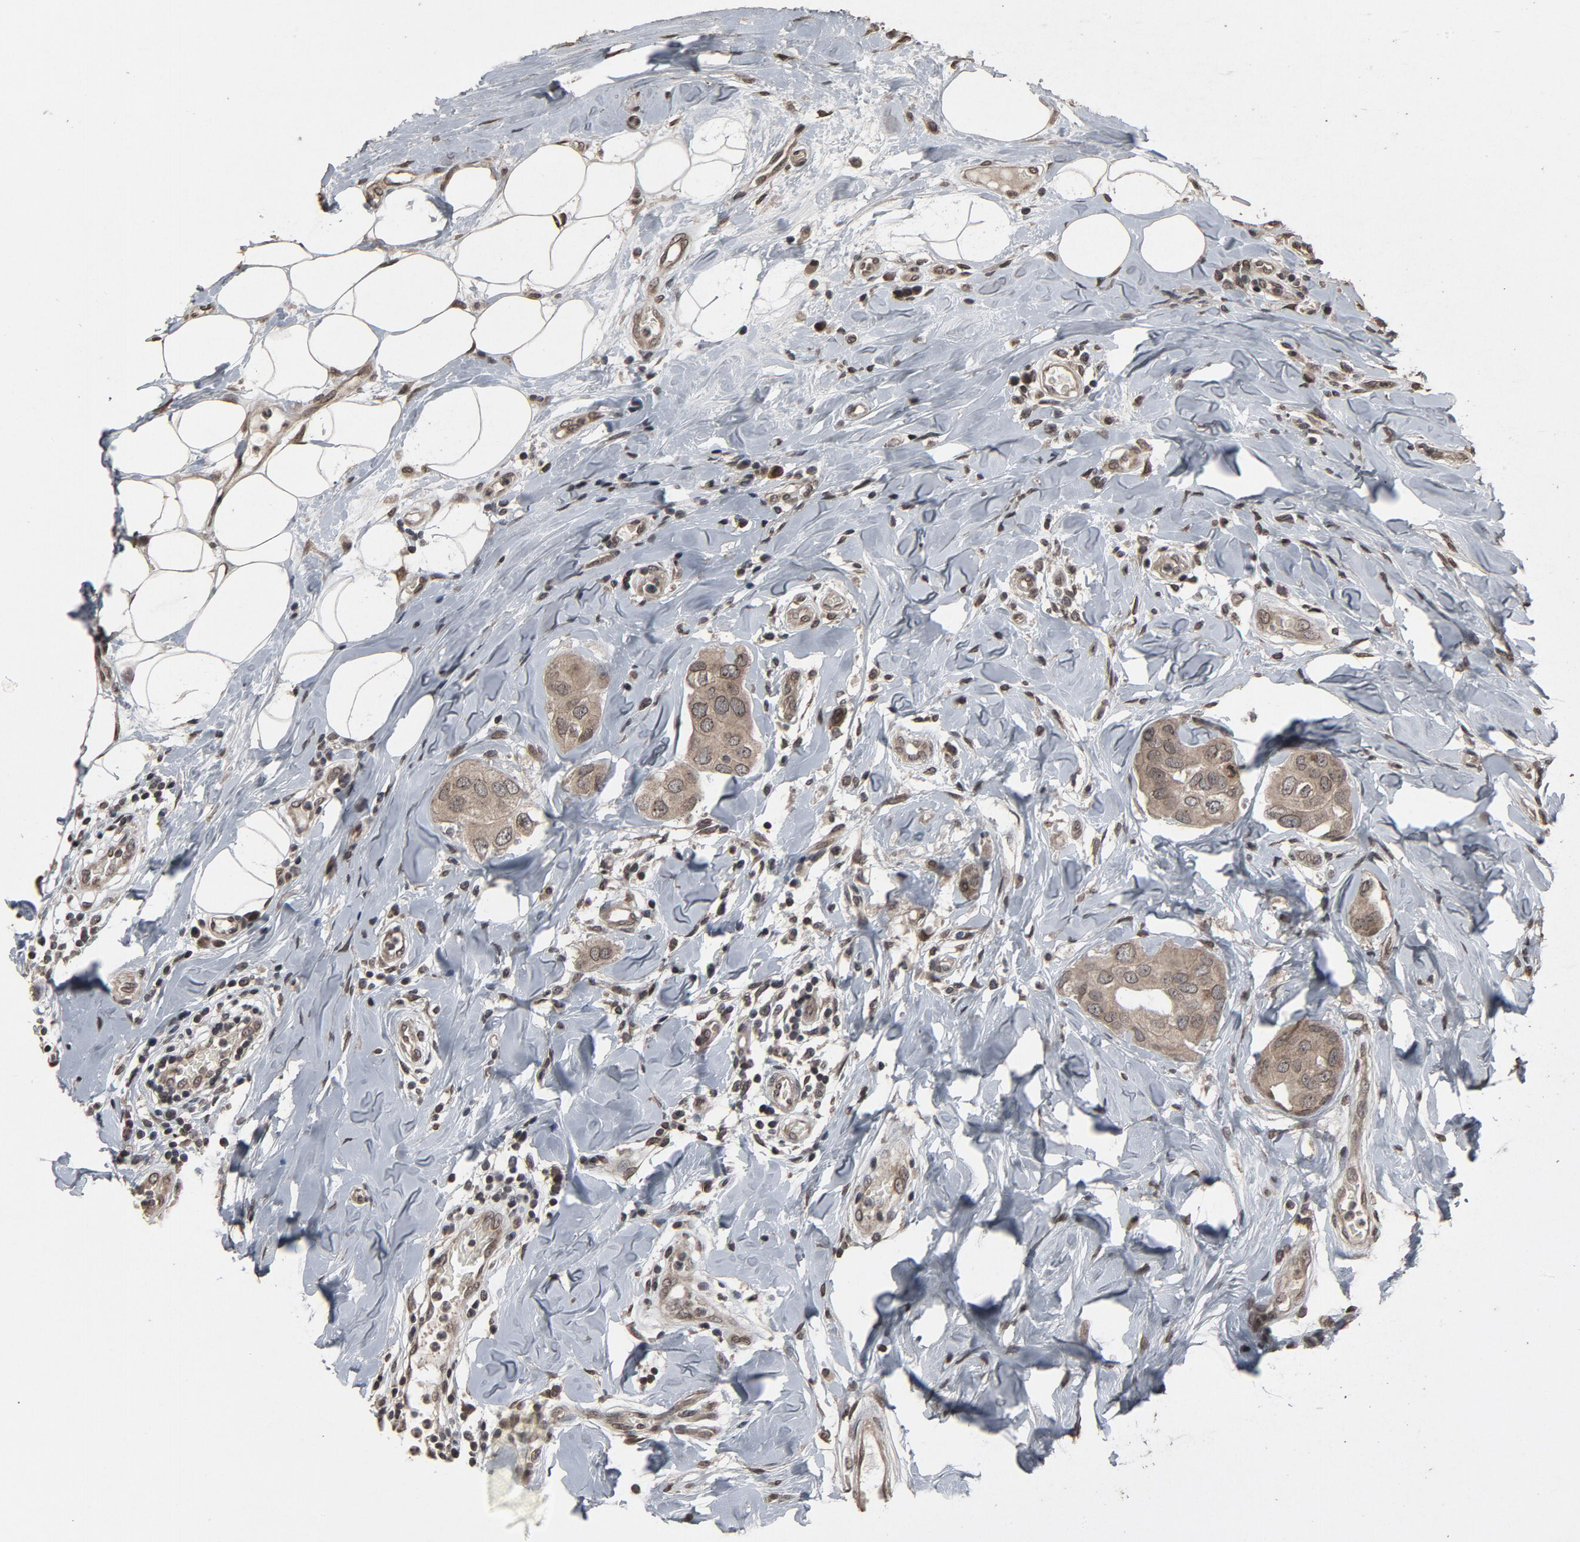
{"staining": {"intensity": "moderate", "quantity": ">75%", "location": "cytoplasmic/membranous,nuclear"}, "tissue": "breast cancer", "cell_type": "Tumor cells", "image_type": "cancer", "snomed": [{"axis": "morphology", "description": "Duct carcinoma"}, {"axis": "topography", "description": "Breast"}], "caption": "Protein staining exhibits moderate cytoplasmic/membranous and nuclear positivity in about >75% of tumor cells in breast cancer.", "gene": "POM121", "patient": {"sex": "female", "age": 40}}